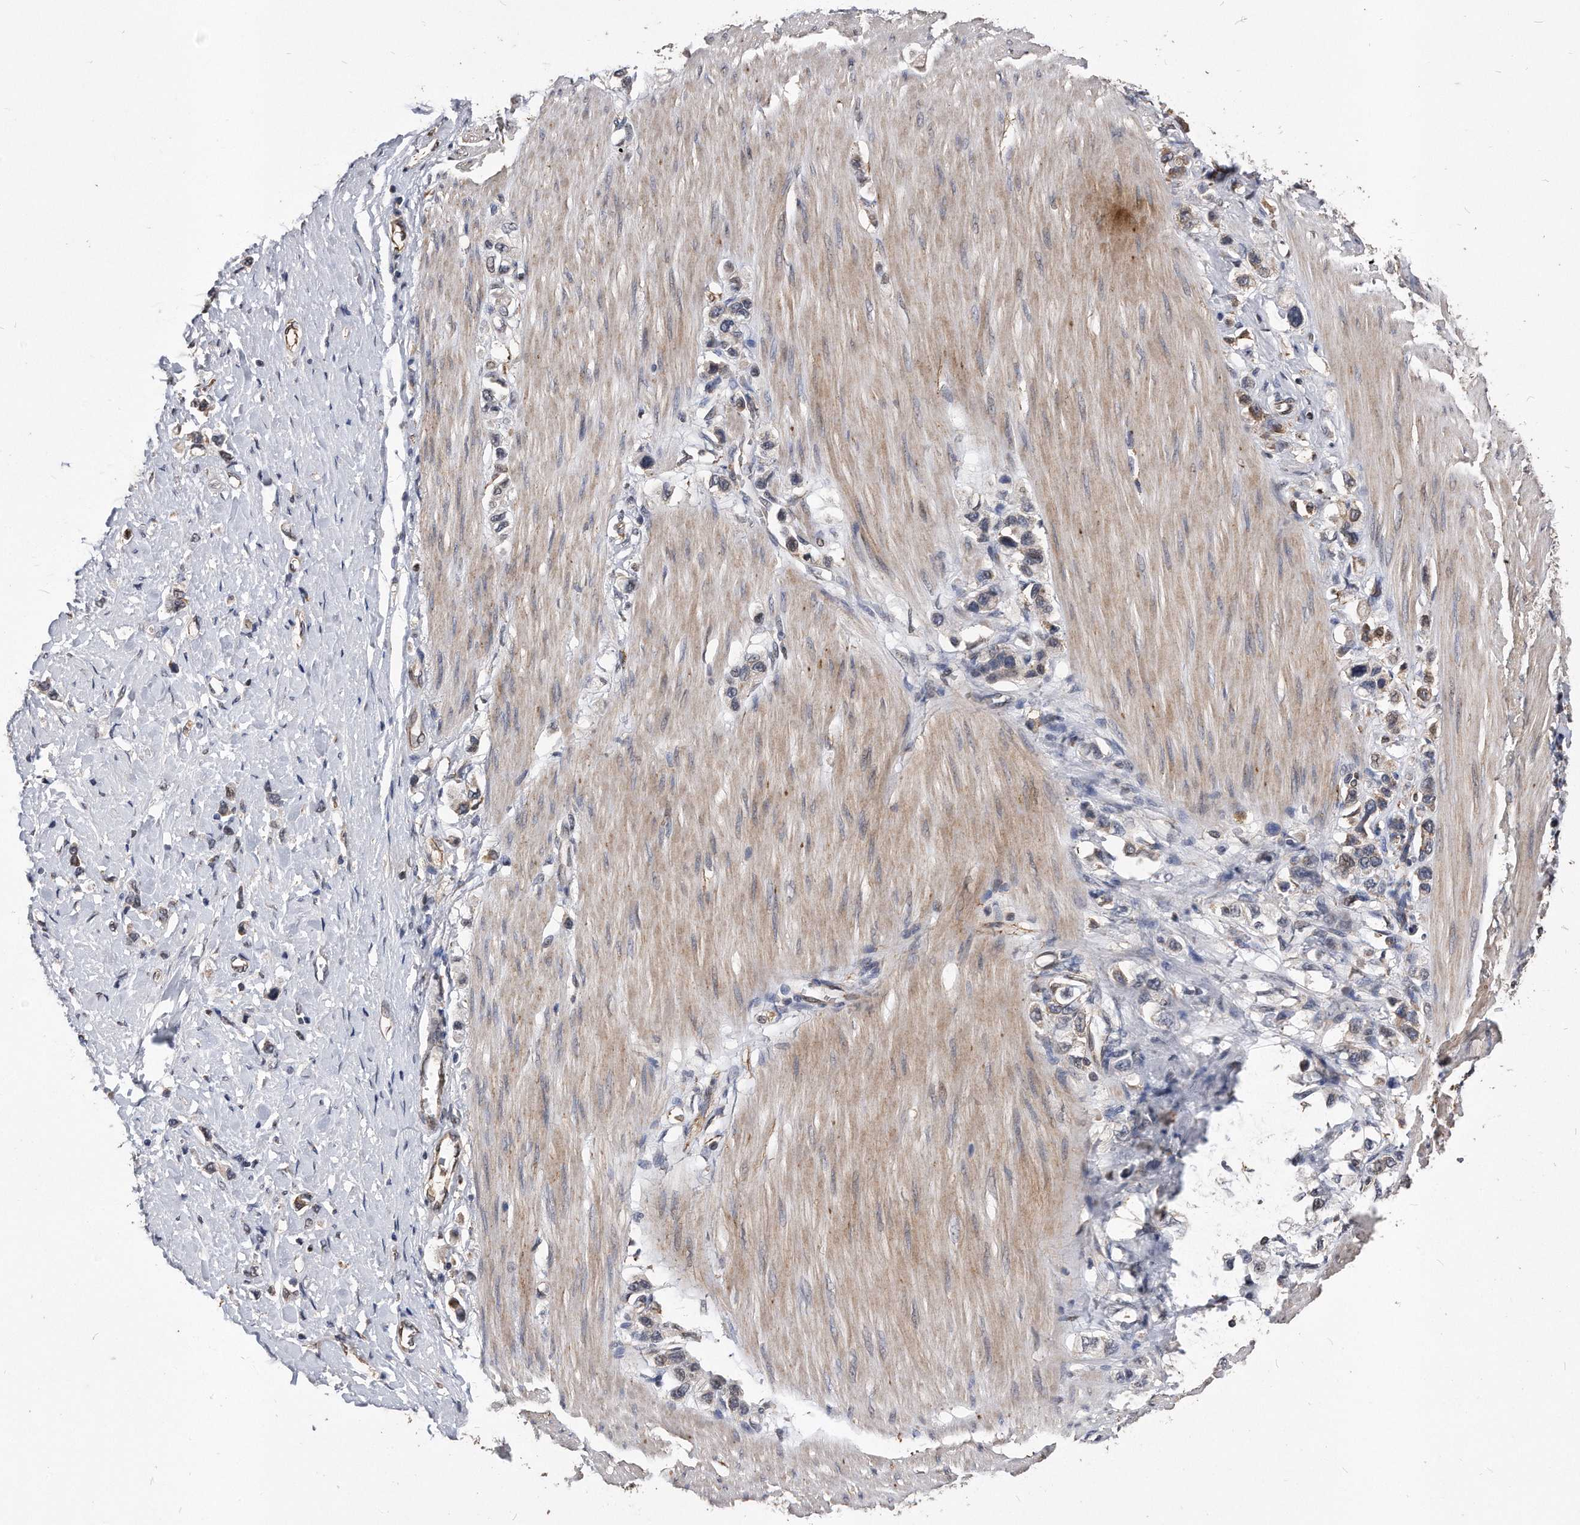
{"staining": {"intensity": "weak", "quantity": "25%-75%", "location": "cytoplasmic/membranous"}, "tissue": "stomach cancer", "cell_type": "Tumor cells", "image_type": "cancer", "snomed": [{"axis": "morphology", "description": "Adenocarcinoma, NOS"}, {"axis": "topography", "description": "Stomach"}], "caption": "Immunohistochemistry (IHC) micrograph of stomach cancer stained for a protein (brown), which demonstrates low levels of weak cytoplasmic/membranous positivity in approximately 25%-75% of tumor cells.", "gene": "IL20RA", "patient": {"sex": "female", "age": 65}}